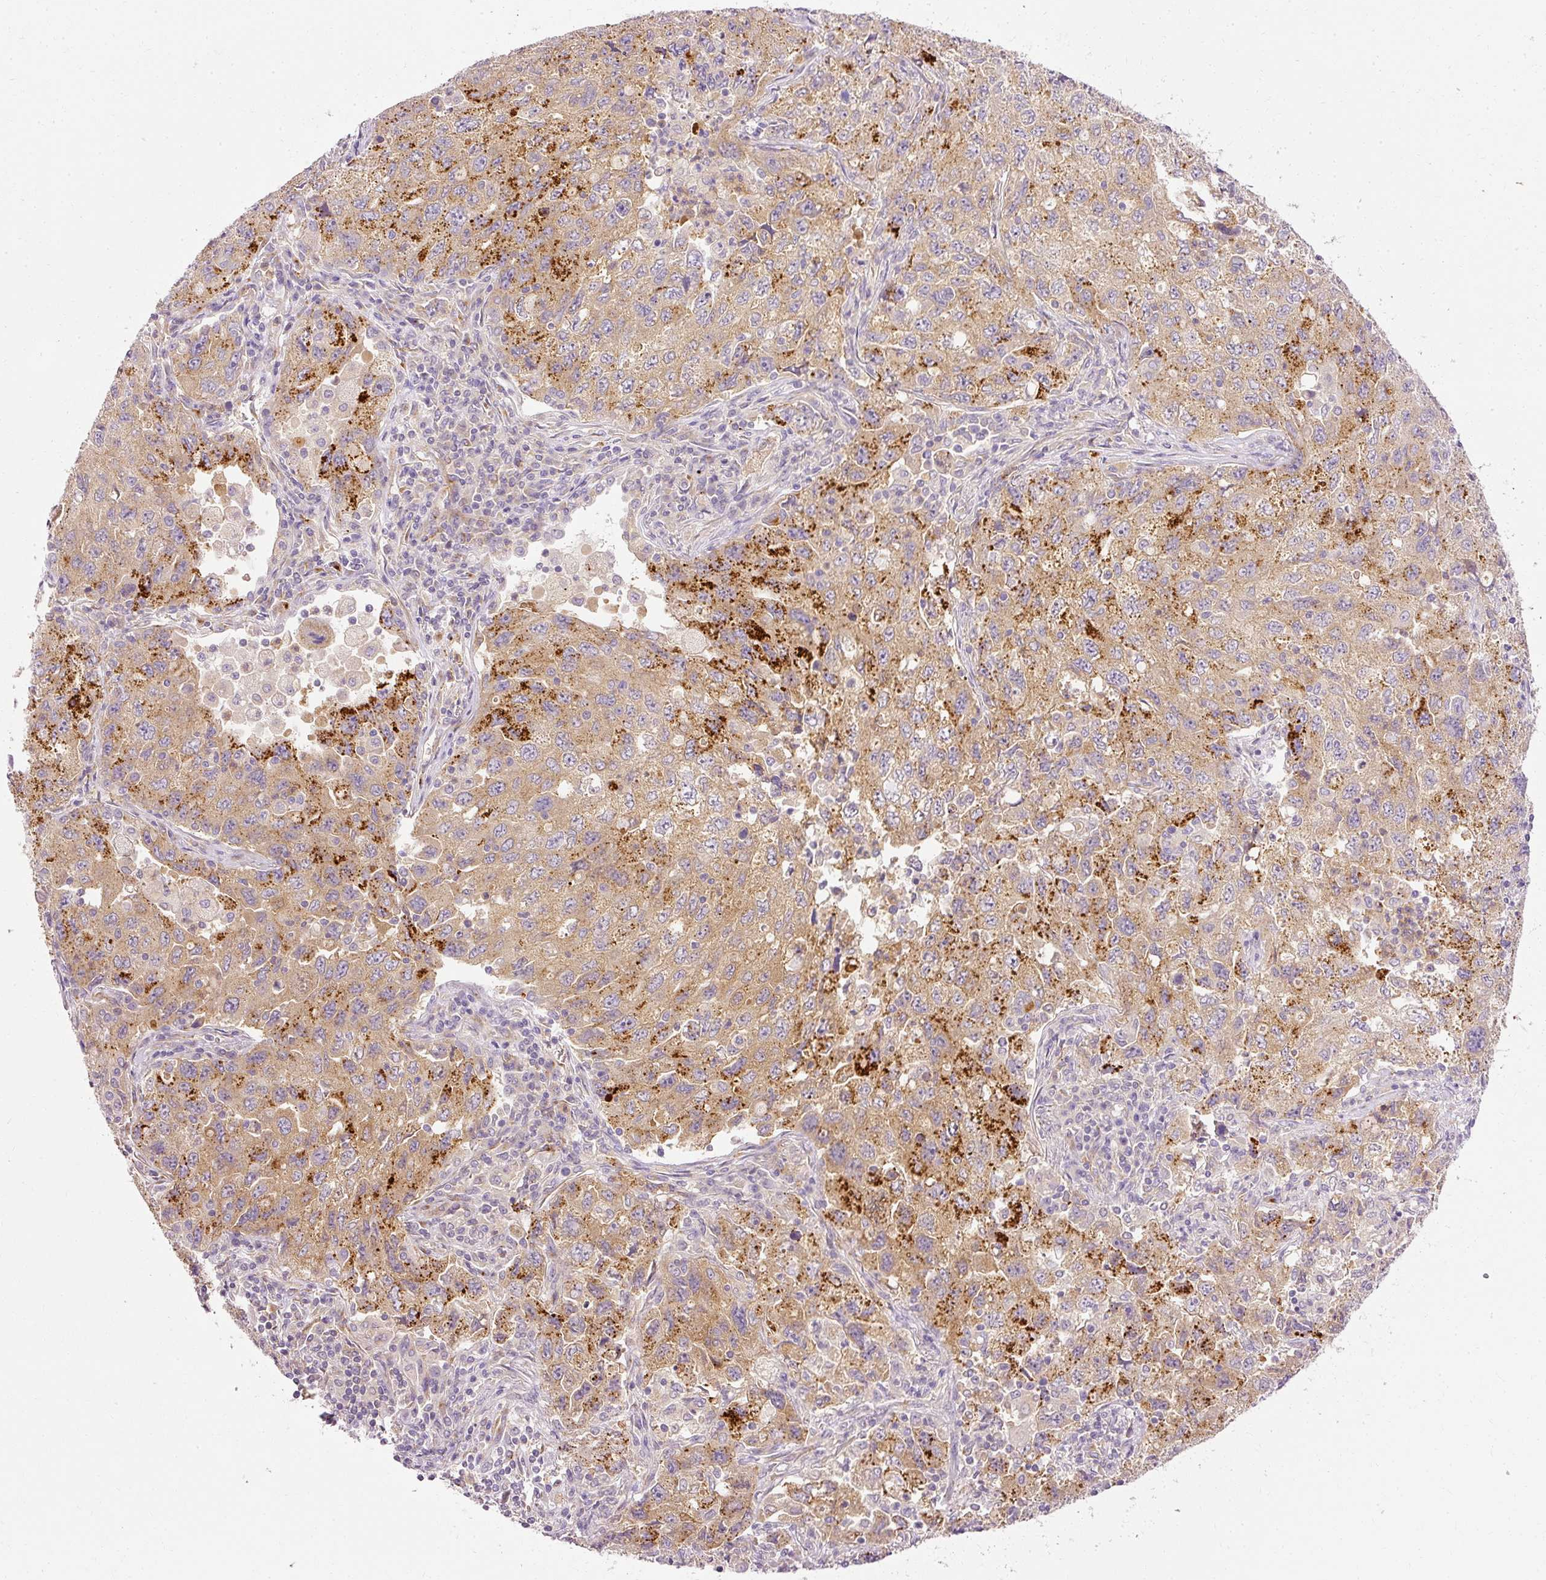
{"staining": {"intensity": "moderate", "quantity": ">75%", "location": "cytoplasmic/membranous"}, "tissue": "lung cancer", "cell_type": "Tumor cells", "image_type": "cancer", "snomed": [{"axis": "morphology", "description": "Adenocarcinoma, NOS"}, {"axis": "topography", "description": "Lung"}], "caption": "Immunohistochemical staining of human lung adenocarcinoma reveals medium levels of moderate cytoplasmic/membranous expression in approximately >75% of tumor cells.", "gene": "ARMH3", "patient": {"sex": "female", "age": 57}}